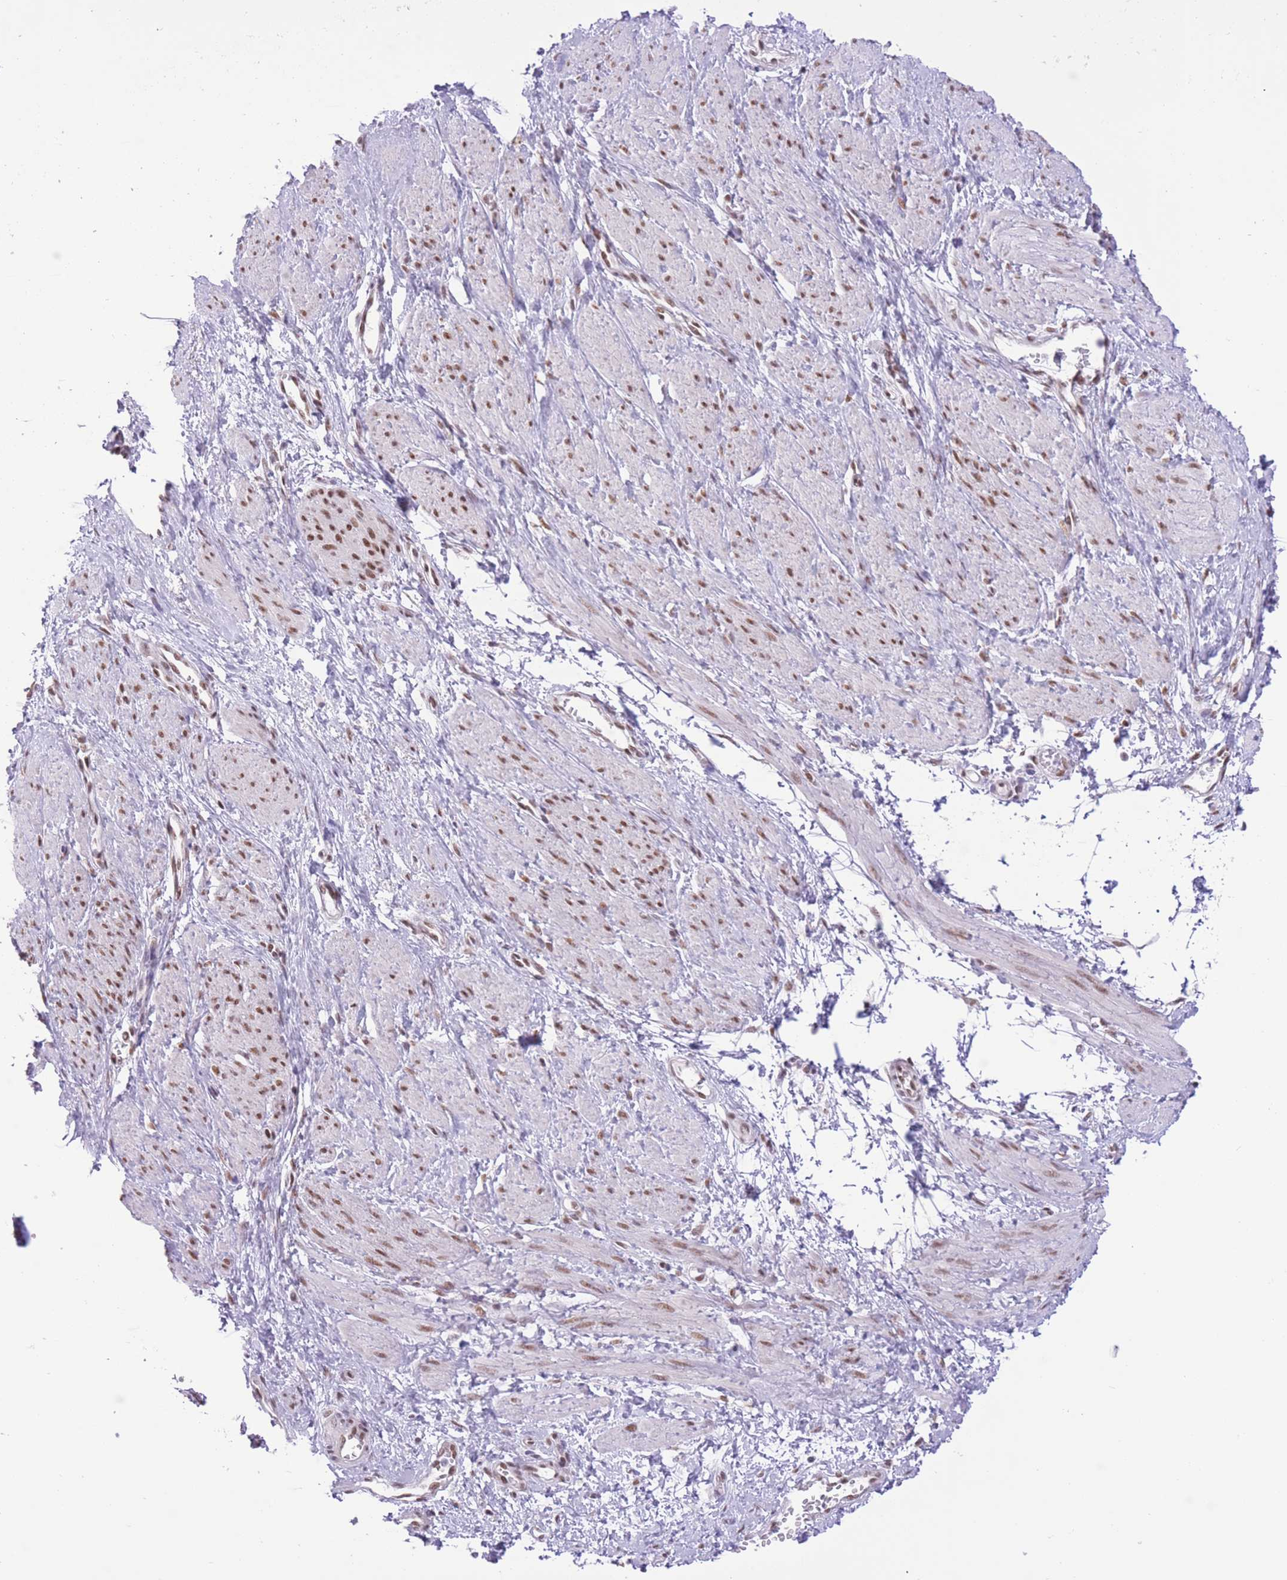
{"staining": {"intensity": "moderate", "quantity": ">75%", "location": "nuclear"}, "tissue": "smooth muscle", "cell_type": "Smooth muscle cells", "image_type": "normal", "snomed": [{"axis": "morphology", "description": "Normal tissue, NOS"}, {"axis": "topography", "description": "Smooth muscle"}, {"axis": "topography", "description": "Uterus"}], "caption": "The image reveals staining of unremarkable smooth muscle, revealing moderate nuclear protein positivity (brown color) within smooth muscle cells.", "gene": "ZBED5", "patient": {"sex": "female", "age": 39}}